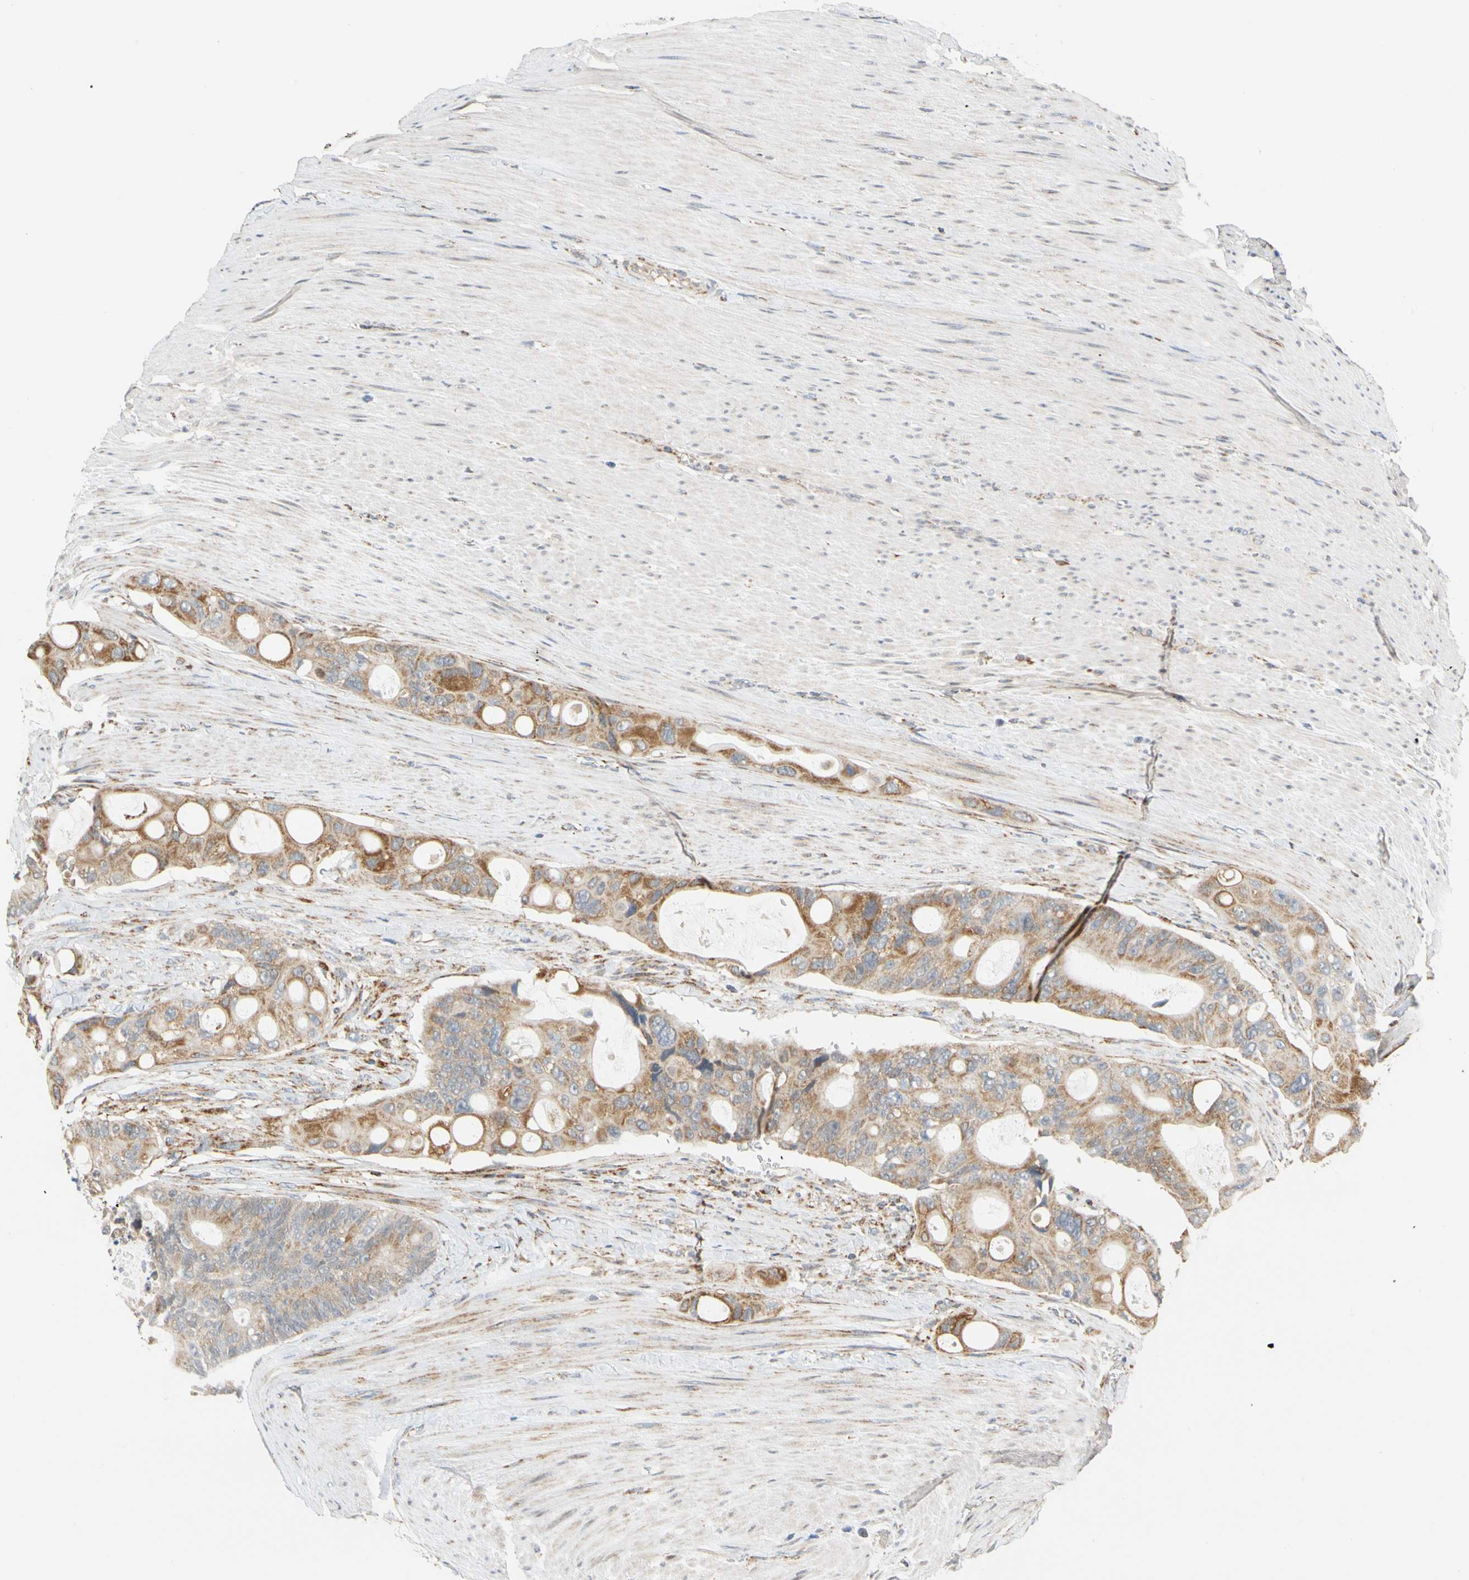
{"staining": {"intensity": "moderate", "quantity": "25%-75%", "location": "cytoplasmic/membranous"}, "tissue": "colorectal cancer", "cell_type": "Tumor cells", "image_type": "cancer", "snomed": [{"axis": "morphology", "description": "Adenocarcinoma, NOS"}, {"axis": "topography", "description": "Colon"}], "caption": "This micrograph reveals colorectal adenocarcinoma stained with immunohistochemistry to label a protein in brown. The cytoplasmic/membranous of tumor cells show moderate positivity for the protein. Nuclei are counter-stained blue.", "gene": "SFXN3", "patient": {"sex": "female", "age": 57}}